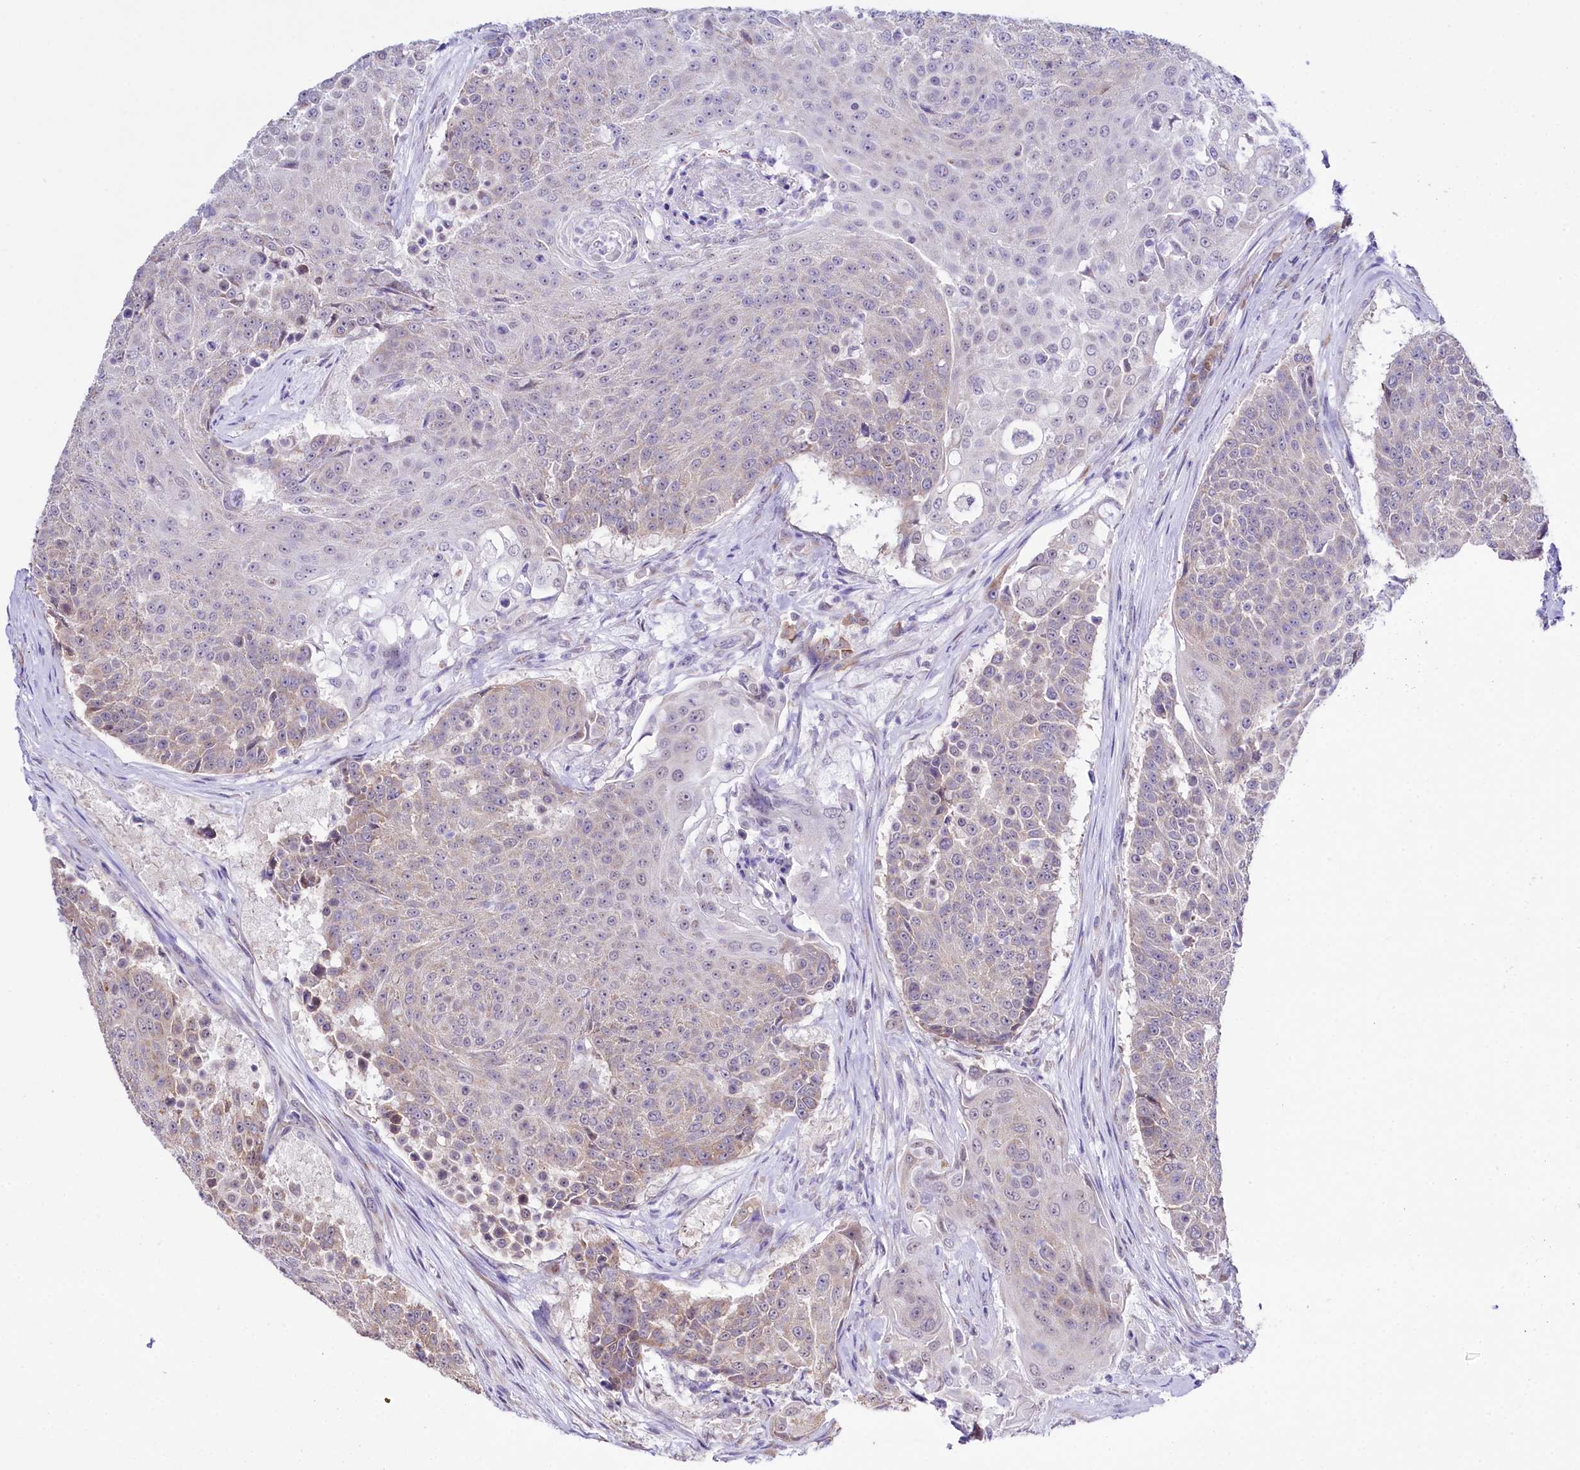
{"staining": {"intensity": "weak", "quantity": "<25%", "location": "cytoplasmic/membranous,nuclear"}, "tissue": "urothelial cancer", "cell_type": "Tumor cells", "image_type": "cancer", "snomed": [{"axis": "morphology", "description": "Urothelial carcinoma, High grade"}, {"axis": "topography", "description": "Urinary bladder"}], "caption": "Immunohistochemical staining of human urothelial carcinoma (high-grade) displays no significant expression in tumor cells.", "gene": "SPATS2", "patient": {"sex": "female", "age": 63}}